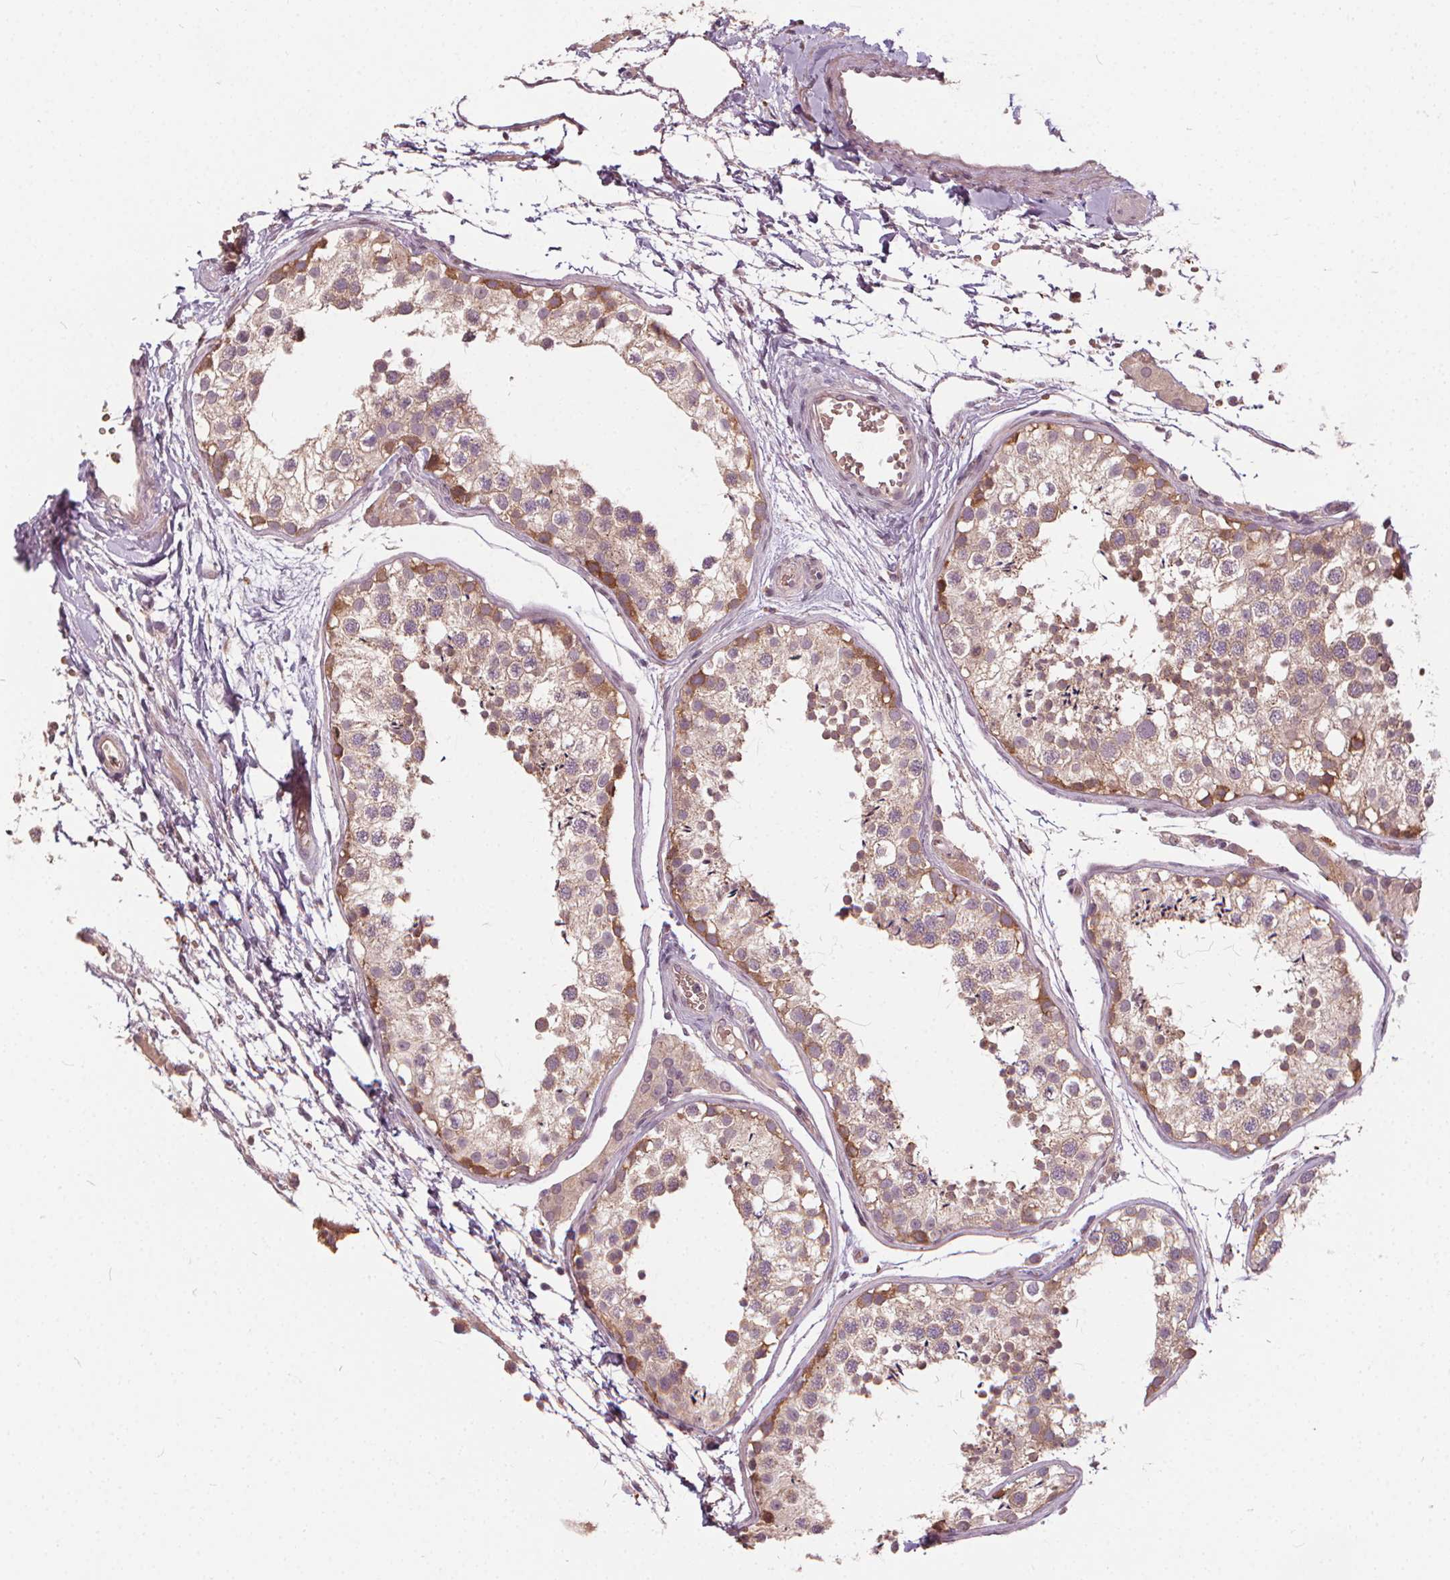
{"staining": {"intensity": "moderate", "quantity": "<25%", "location": "cytoplasmic/membranous"}, "tissue": "testis", "cell_type": "Cells in seminiferous ducts", "image_type": "normal", "snomed": [{"axis": "morphology", "description": "Normal tissue, NOS"}, {"axis": "topography", "description": "Testis"}], "caption": "Normal testis shows moderate cytoplasmic/membranous expression in about <25% of cells in seminiferous ducts, visualized by immunohistochemistry.", "gene": "IPO13", "patient": {"sex": "male", "age": 29}}